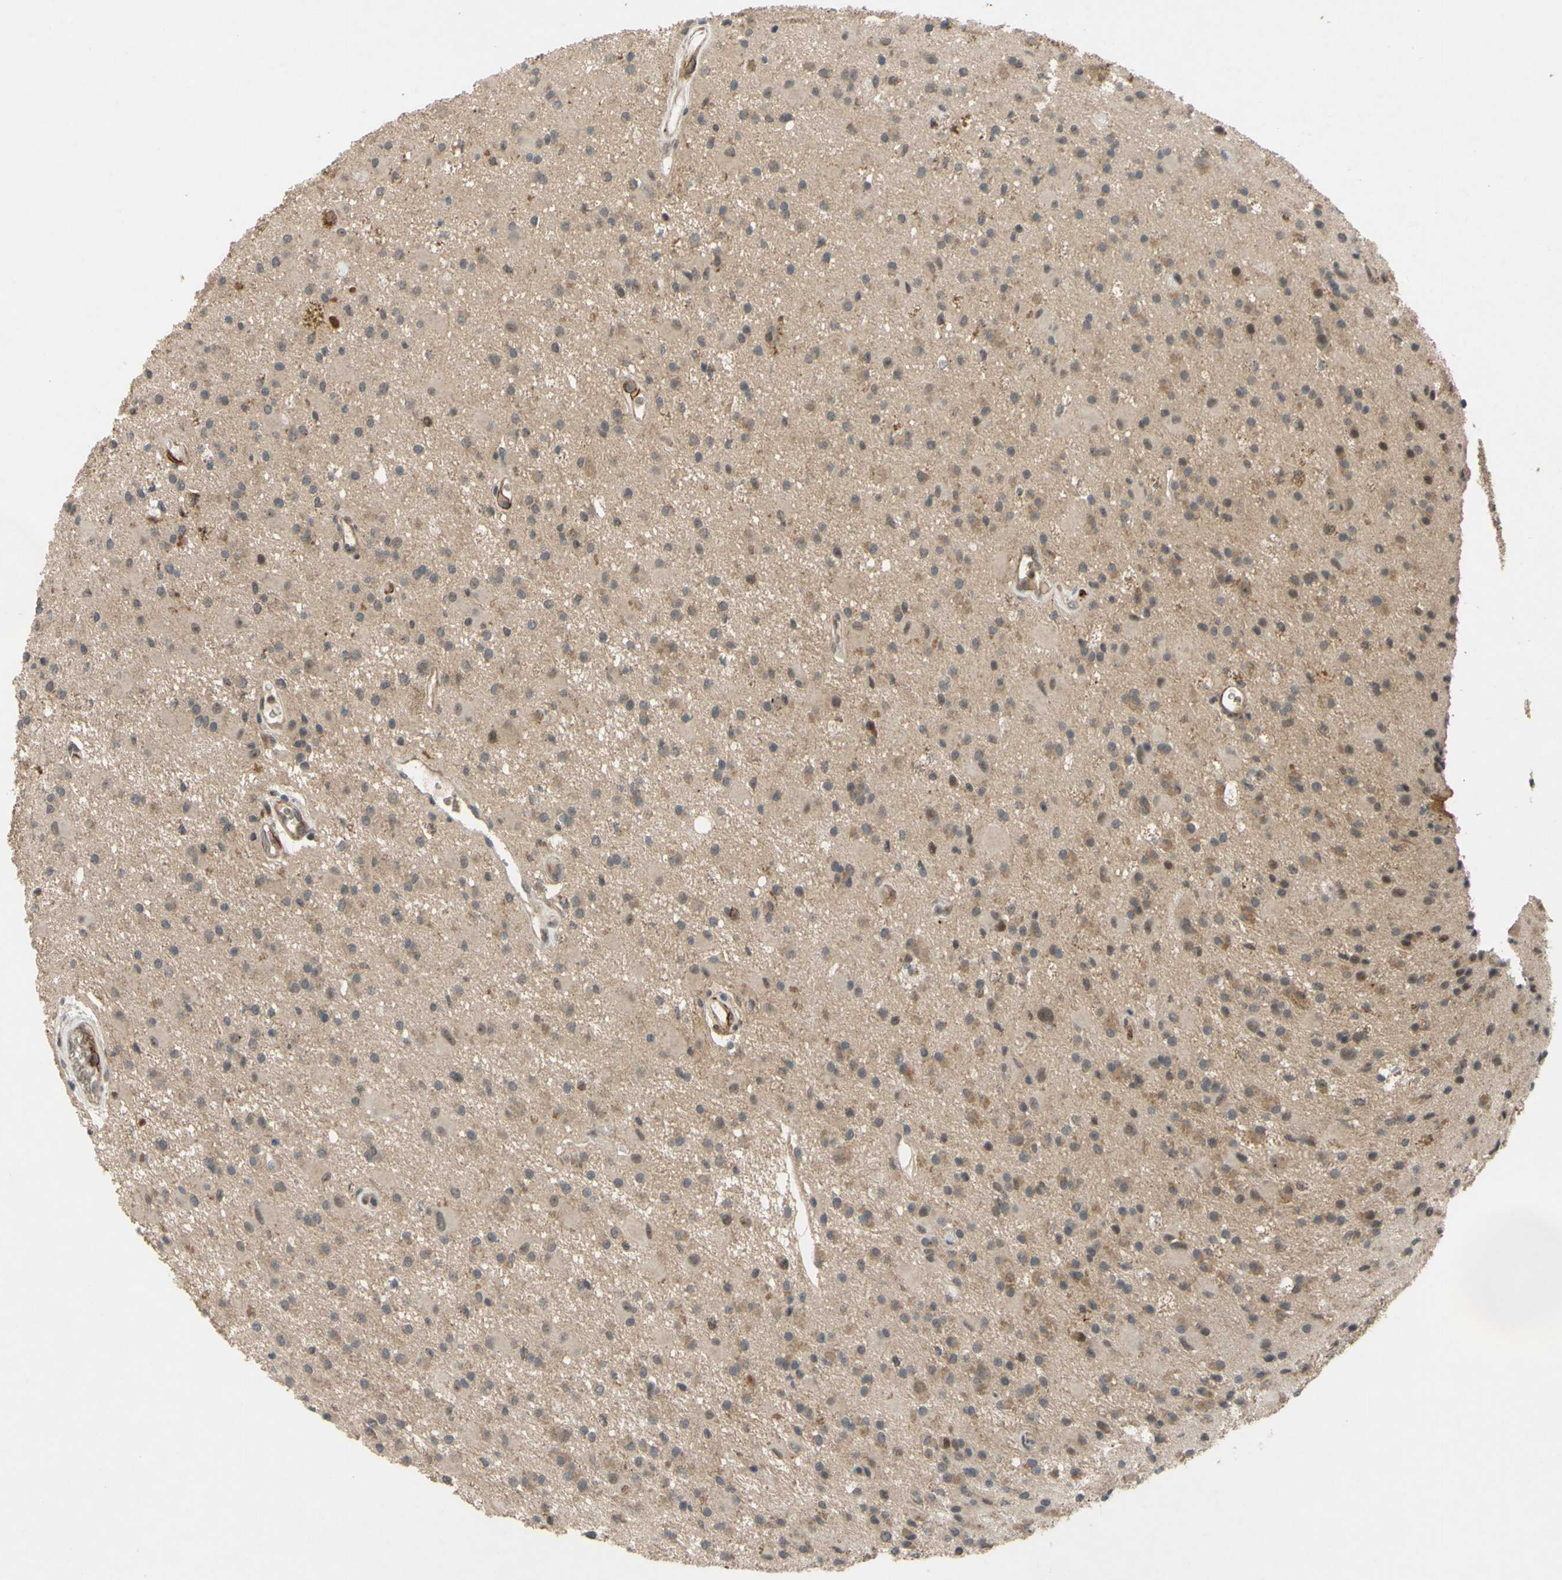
{"staining": {"intensity": "weak", "quantity": "25%-75%", "location": "cytoplasmic/membranous"}, "tissue": "glioma", "cell_type": "Tumor cells", "image_type": "cancer", "snomed": [{"axis": "morphology", "description": "Glioma, malignant, Low grade"}, {"axis": "topography", "description": "Brain"}], "caption": "This micrograph displays immunohistochemistry staining of glioma, with low weak cytoplasmic/membranous positivity in approximately 25%-75% of tumor cells.", "gene": "ALK", "patient": {"sex": "male", "age": 58}}